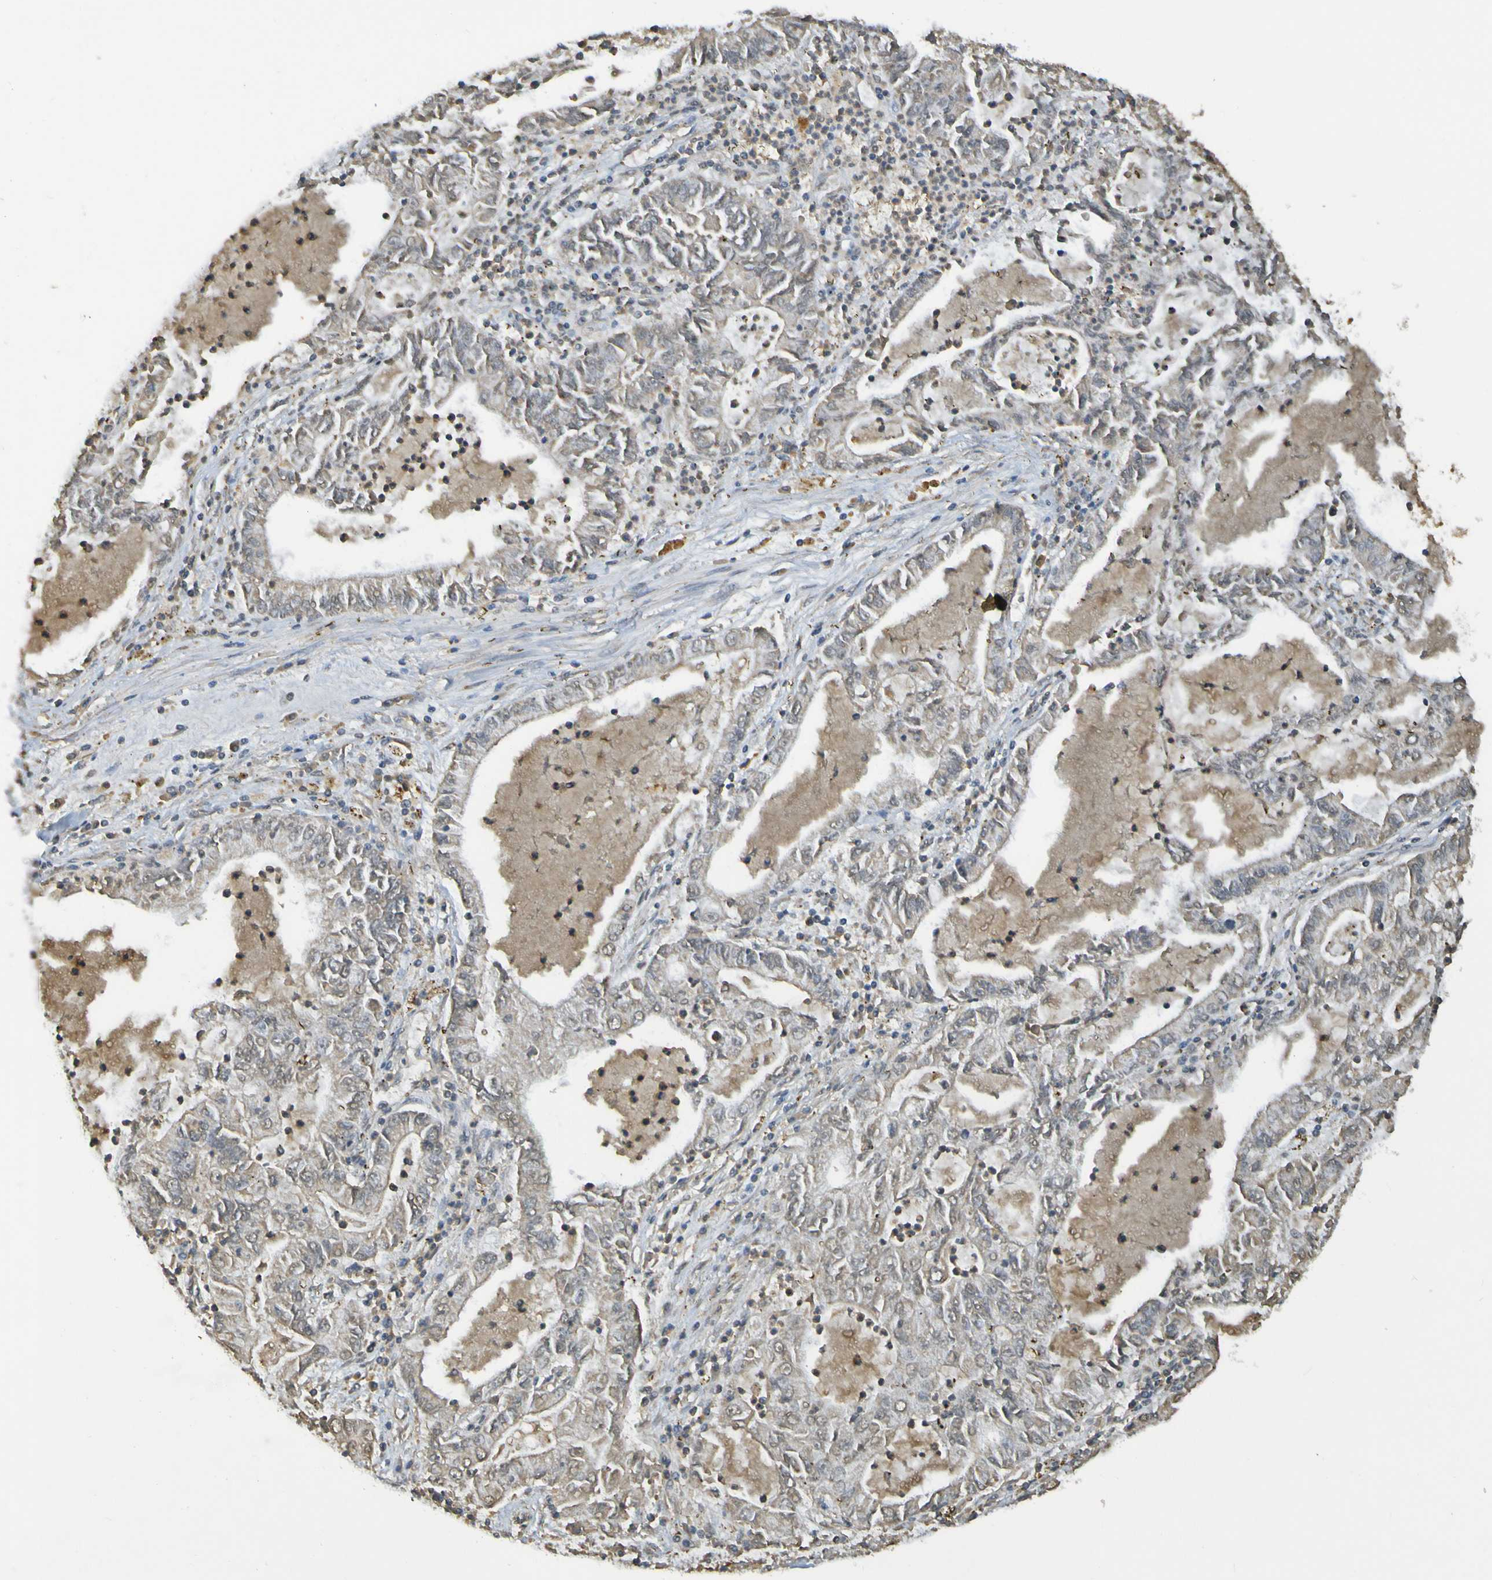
{"staining": {"intensity": "weak", "quantity": ">75%", "location": "cytoplasmic/membranous"}, "tissue": "lung cancer", "cell_type": "Tumor cells", "image_type": "cancer", "snomed": [{"axis": "morphology", "description": "Adenocarcinoma, NOS"}, {"axis": "topography", "description": "Lung"}], "caption": "Brown immunohistochemical staining in human lung cancer displays weak cytoplasmic/membranous expression in approximately >75% of tumor cells.", "gene": "C1QA", "patient": {"sex": "female", "age": 51}}